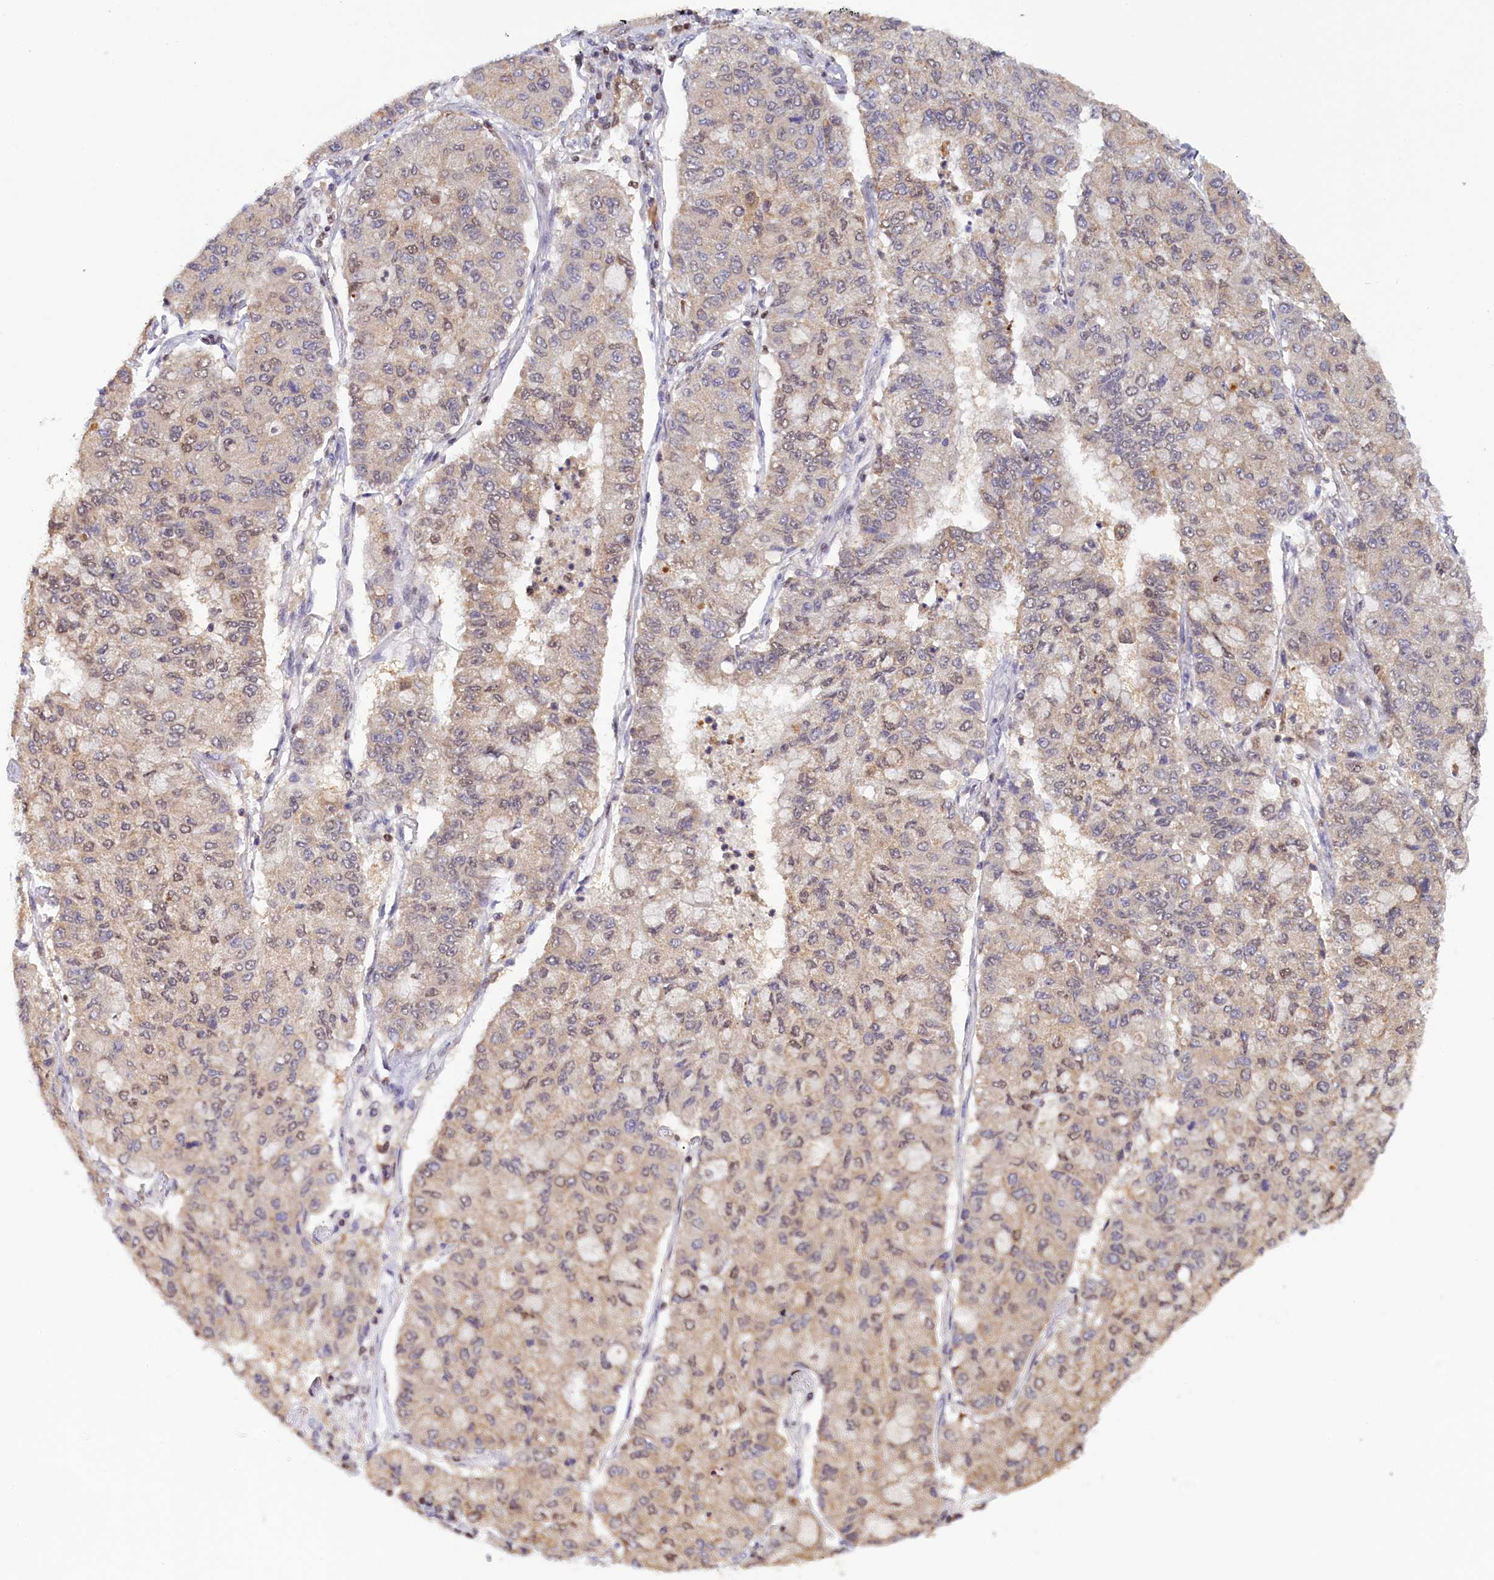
{"staining": {"intensity": "weak", "quantity": "<25%", "location": "nuclear"}, "tissue": "lung cancer", "cell_type": "Tumor cells", "image_type": "cancer", "snomed": [{"axis": "morphology", "description": "Squamous cell carcinoma, NOS"}, {"axis": "topography", "description": "Lung"}], "caption": "The IHC photomicrograph has no significant expression in tumor cells of lung cancer tissue. (DAB immunohistochemistry with hematoxylin counter stain).", "gene": "IZUMO2", "patient": {"sex": "male", "age": 74}}